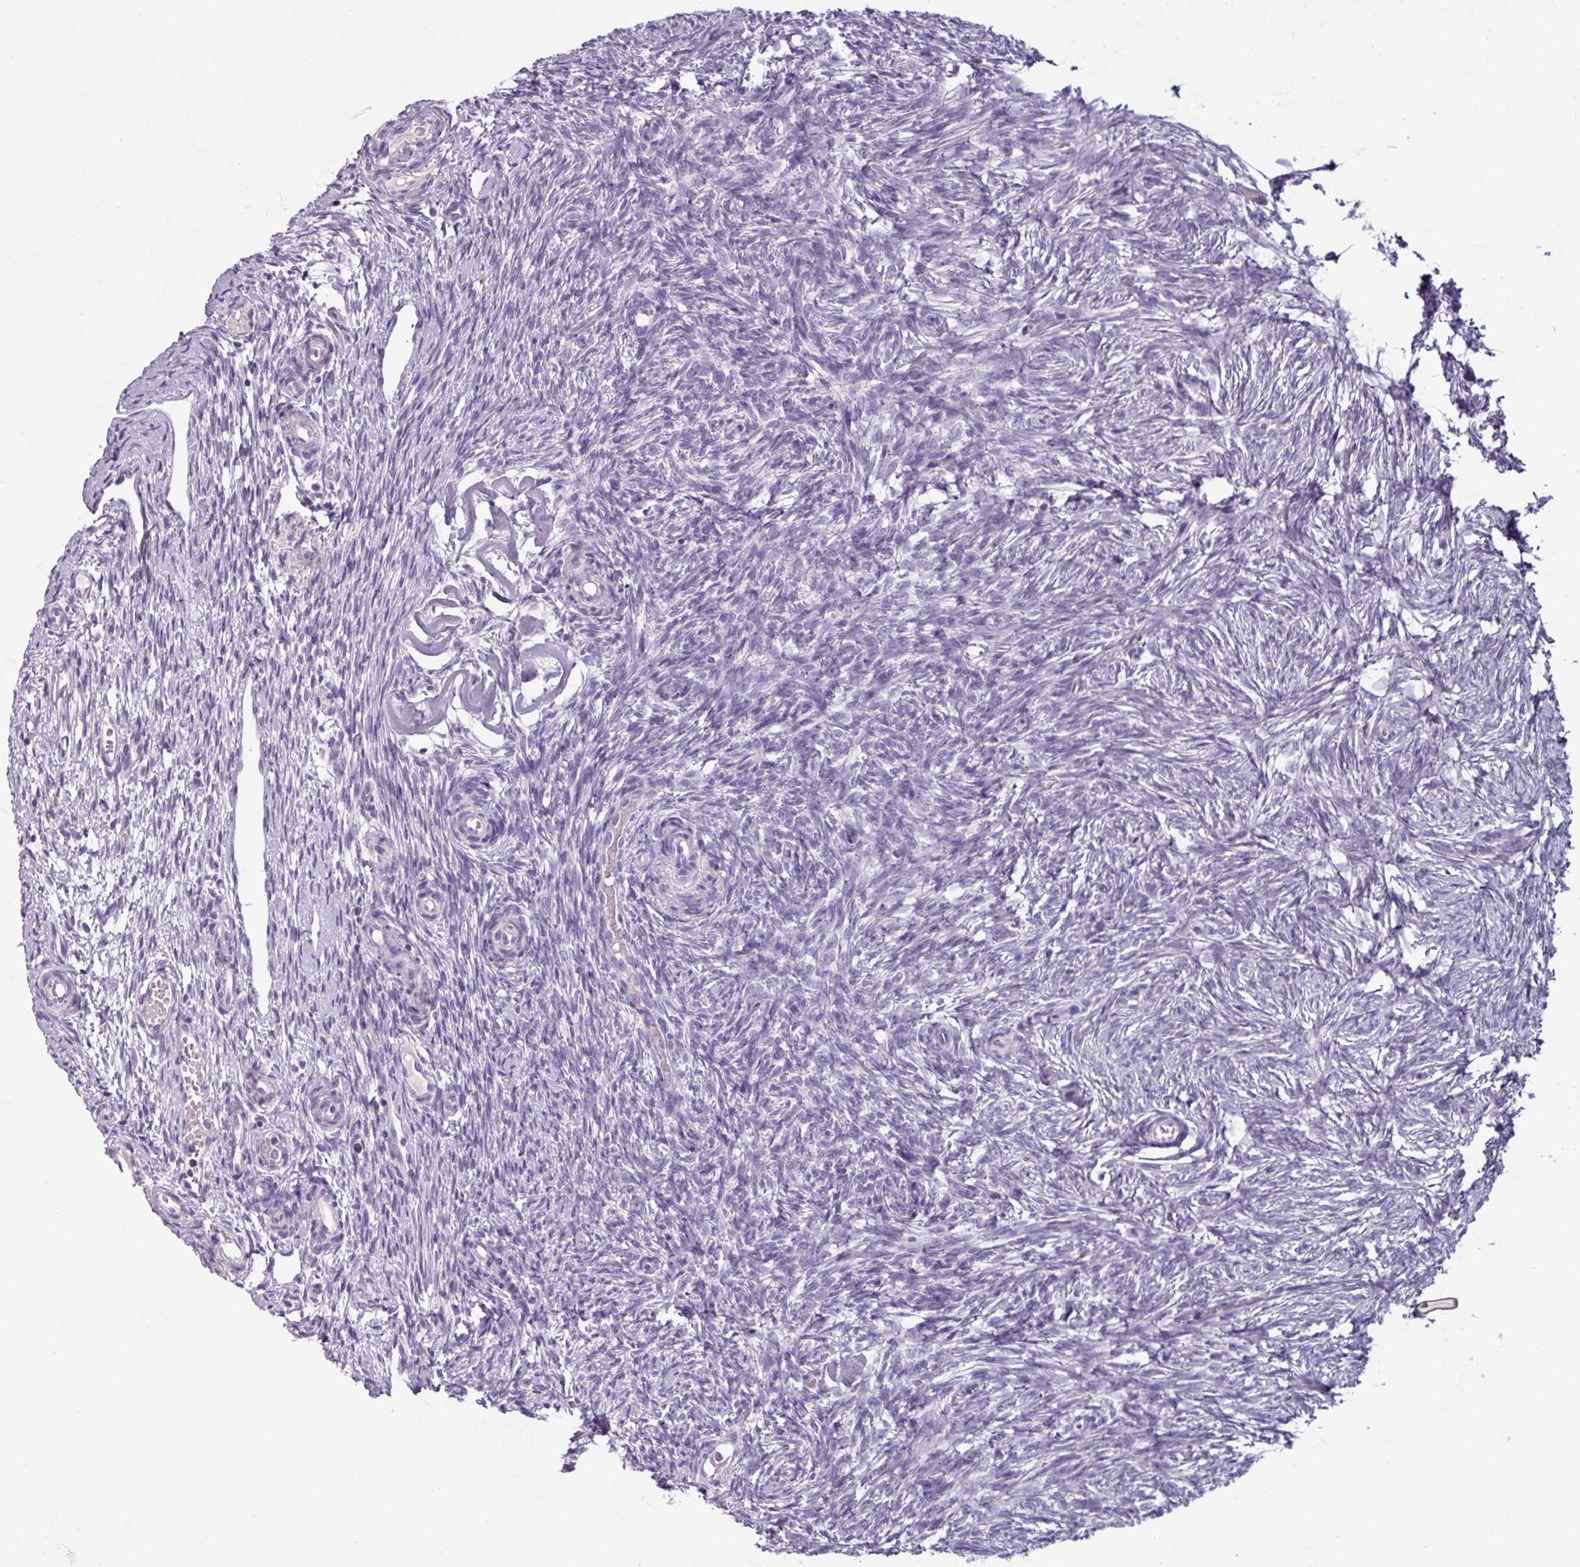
{"staining": {"intensity": "negative", "quantity": "none", "location": "none"}, "tissue": "ovary", "cell_type": "Follicle cells", "image_type": "normal", "snomed": [{"axis": "morphology", "description": "Normal tissue, NOS"}, {"axis": "topography", "description": "Ovary"}], "caption": "The histopathology image shows no staining of follicle cells in normal ovary.", "gene": "SMIM11", "patient": {"sex": "female", "age": 51}}